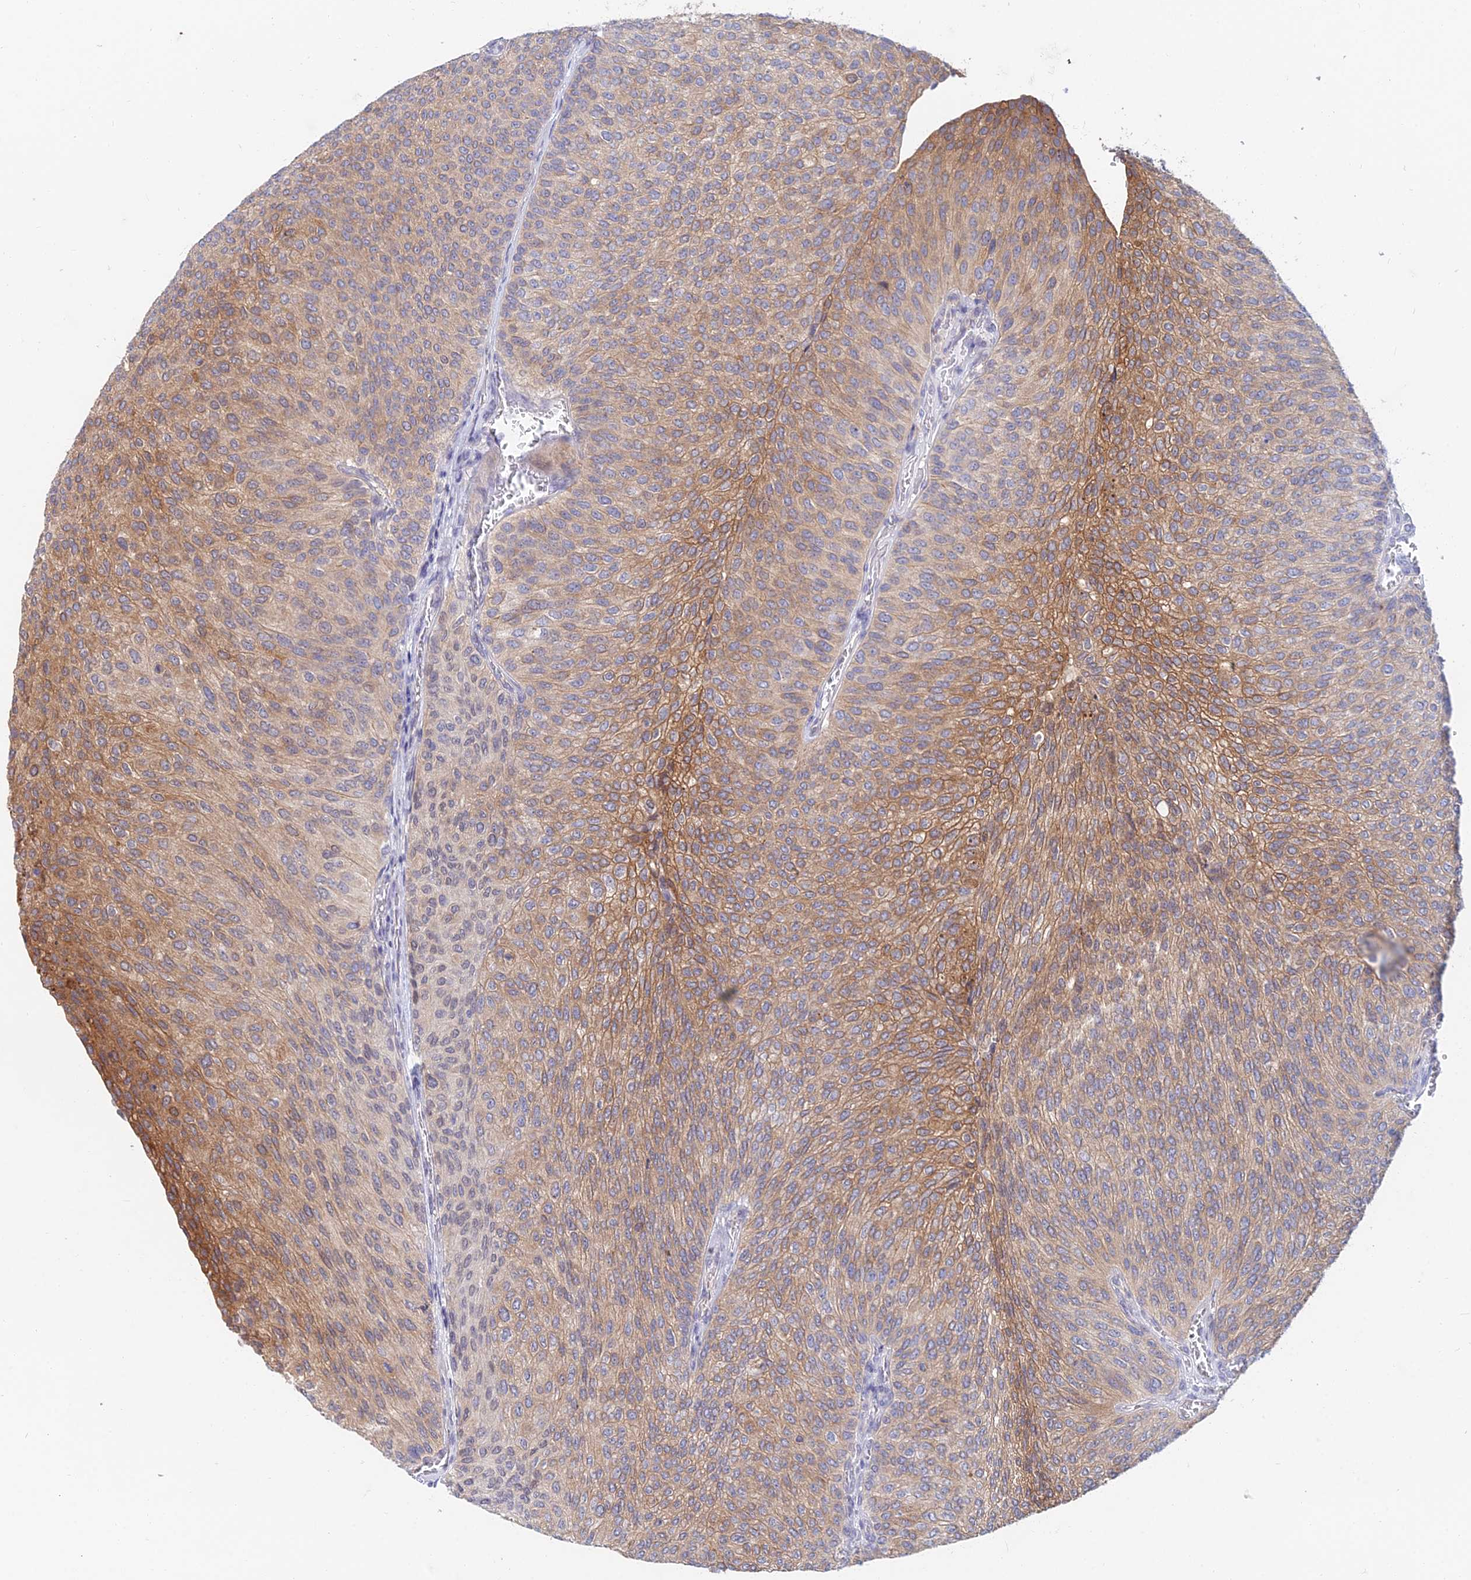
{"staining": {"intensity": "moderate", "quantity": ">75%", "location": "cytoplasmic/membranous"}, "tissue": "urothelial cancer", "cell_type": "Tumor cells", "image_type": "cancer", "snomed": [{"axis": "morphology", "description": "Urothelial carcinoma, High grade"}, {"axis": "topography", "description": "Urinary bladder"}], "caption": "High-grade urothelial carcinoma stained with a protein marker reveals moderate staining in tumor cells.", "gene": "B3GALT4", "patient": {"sex": "female", "age": 79}}